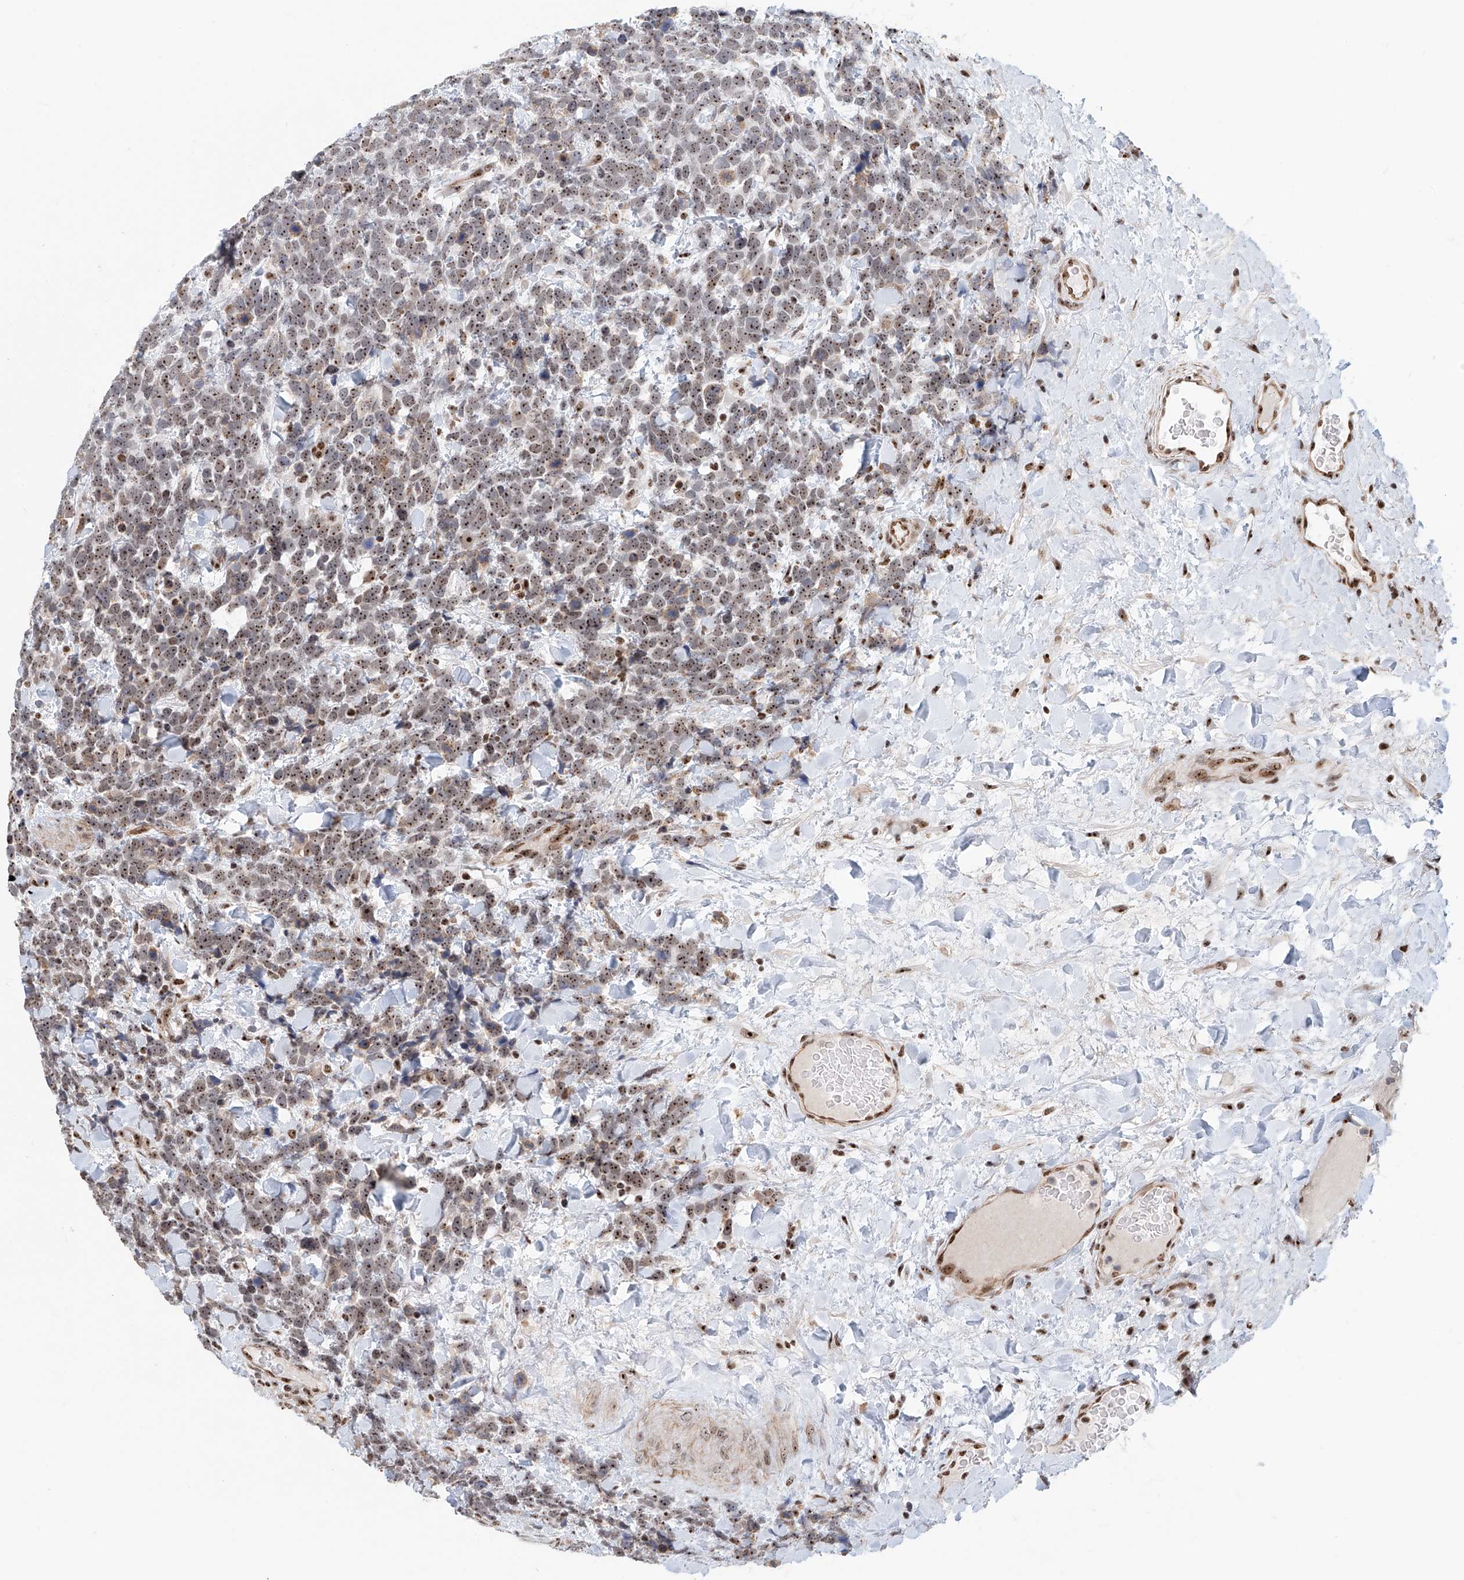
{"staining": {"intensity": "moderate", "quantity": ">75%", "location": "nuclear"}, "tissue": "urothelial cancer", "cell_type": "Tumor cells", "image_type": "cancer", "snomed": [{"axis": "morphology", "description": "Urothelial carcinoma, High grade"}, {"axis": "topography", "description": "Urinary bladder"}], "caption": "A brown stain labels moderate nuclear positivity of a protein in urothelial cancer tumor cells.", "gene": "PRUNE2", "patient": {"sex": "female", "age": 82}}